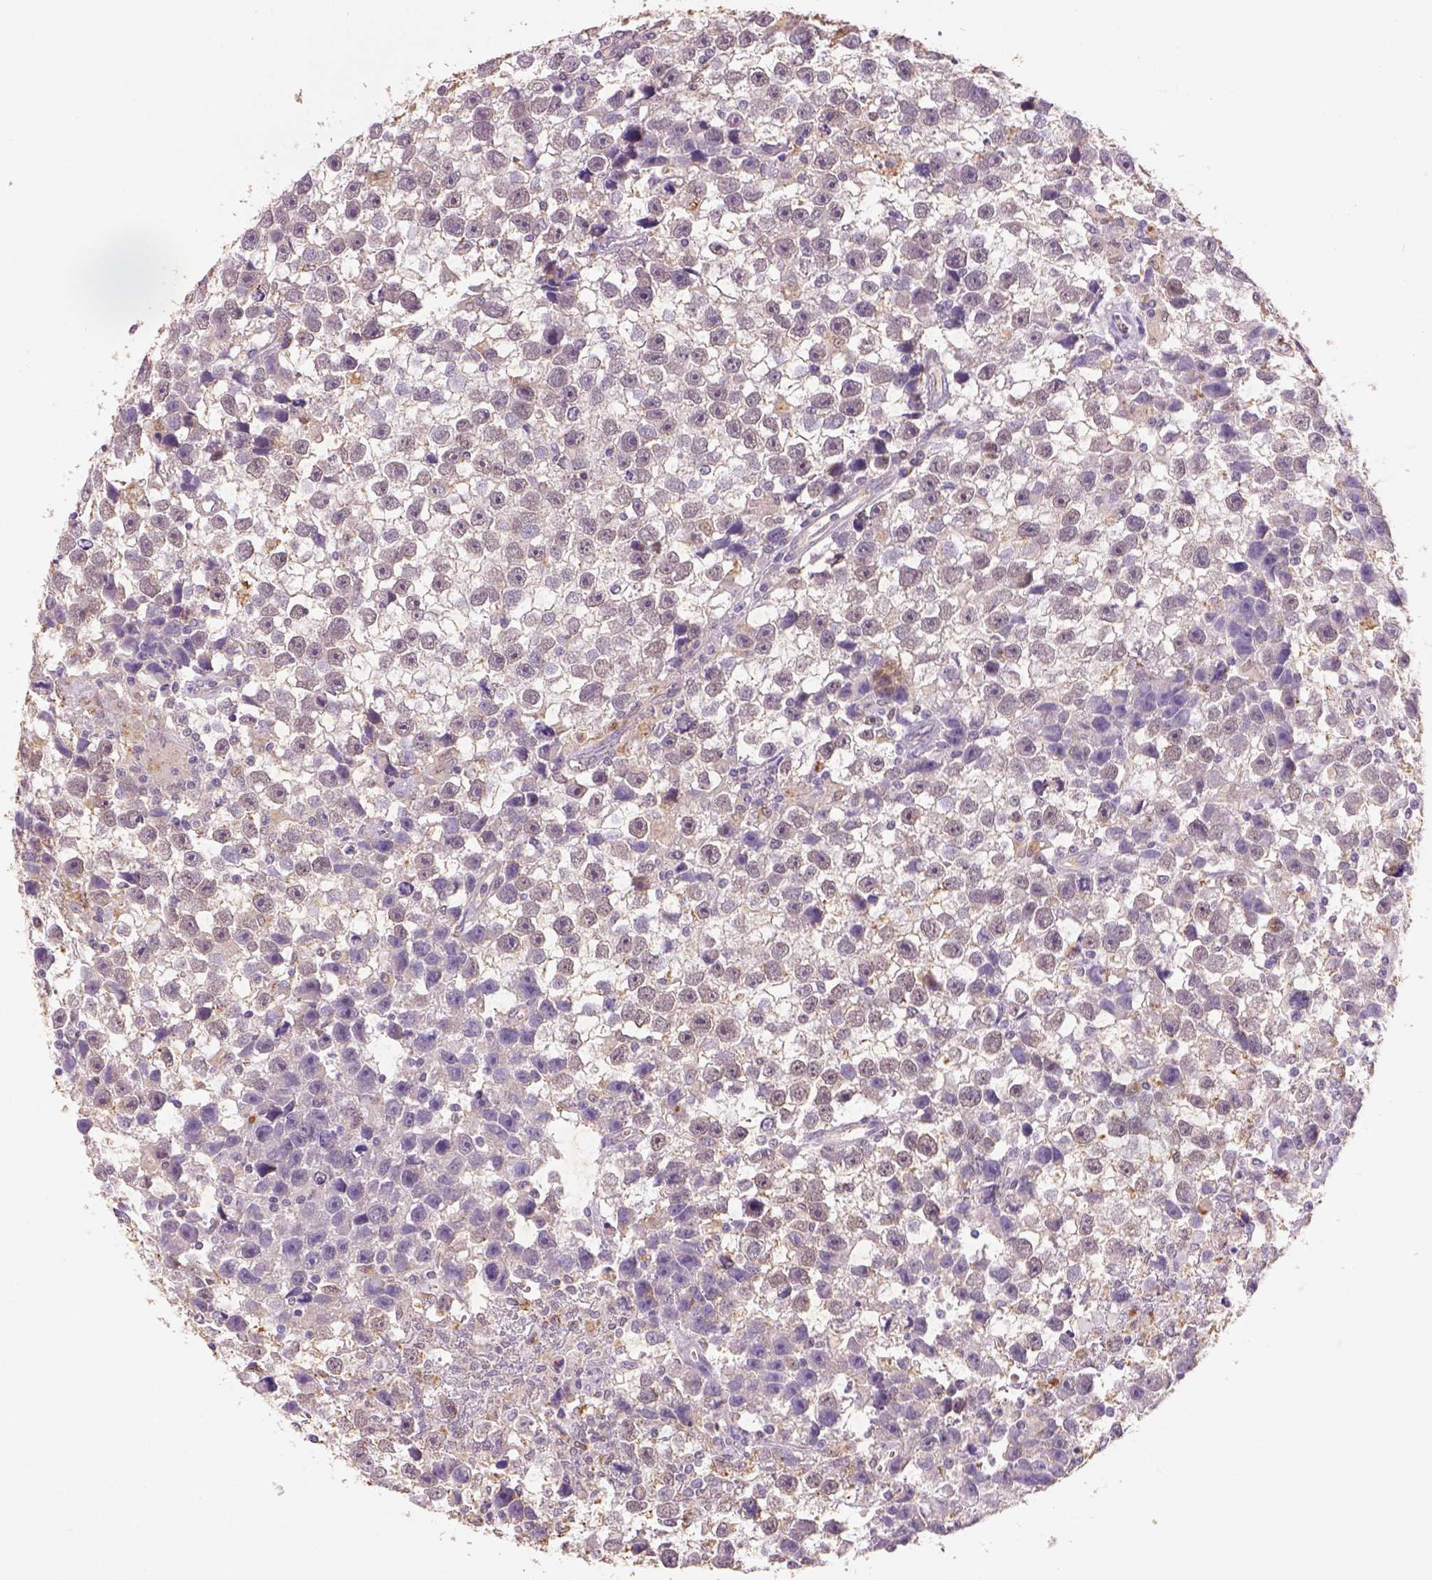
{"staining": {"intensity": "negative", "quantity": "none", "location": "none"}, "tissue": "testis cancer", "cell_type": "Tumor cells", "image_type": "cancer", "snomed": [{"axis": "morphology", "description": "Seminoma, NOS"}, {"axis": "topography", "description": "Testis"}], "caption": "Immunohistochemistry of testis seminoma displays no positivity in tumor cells.", "gene": "AP2B1", "patient": {"sex": "male", "age": 43}}